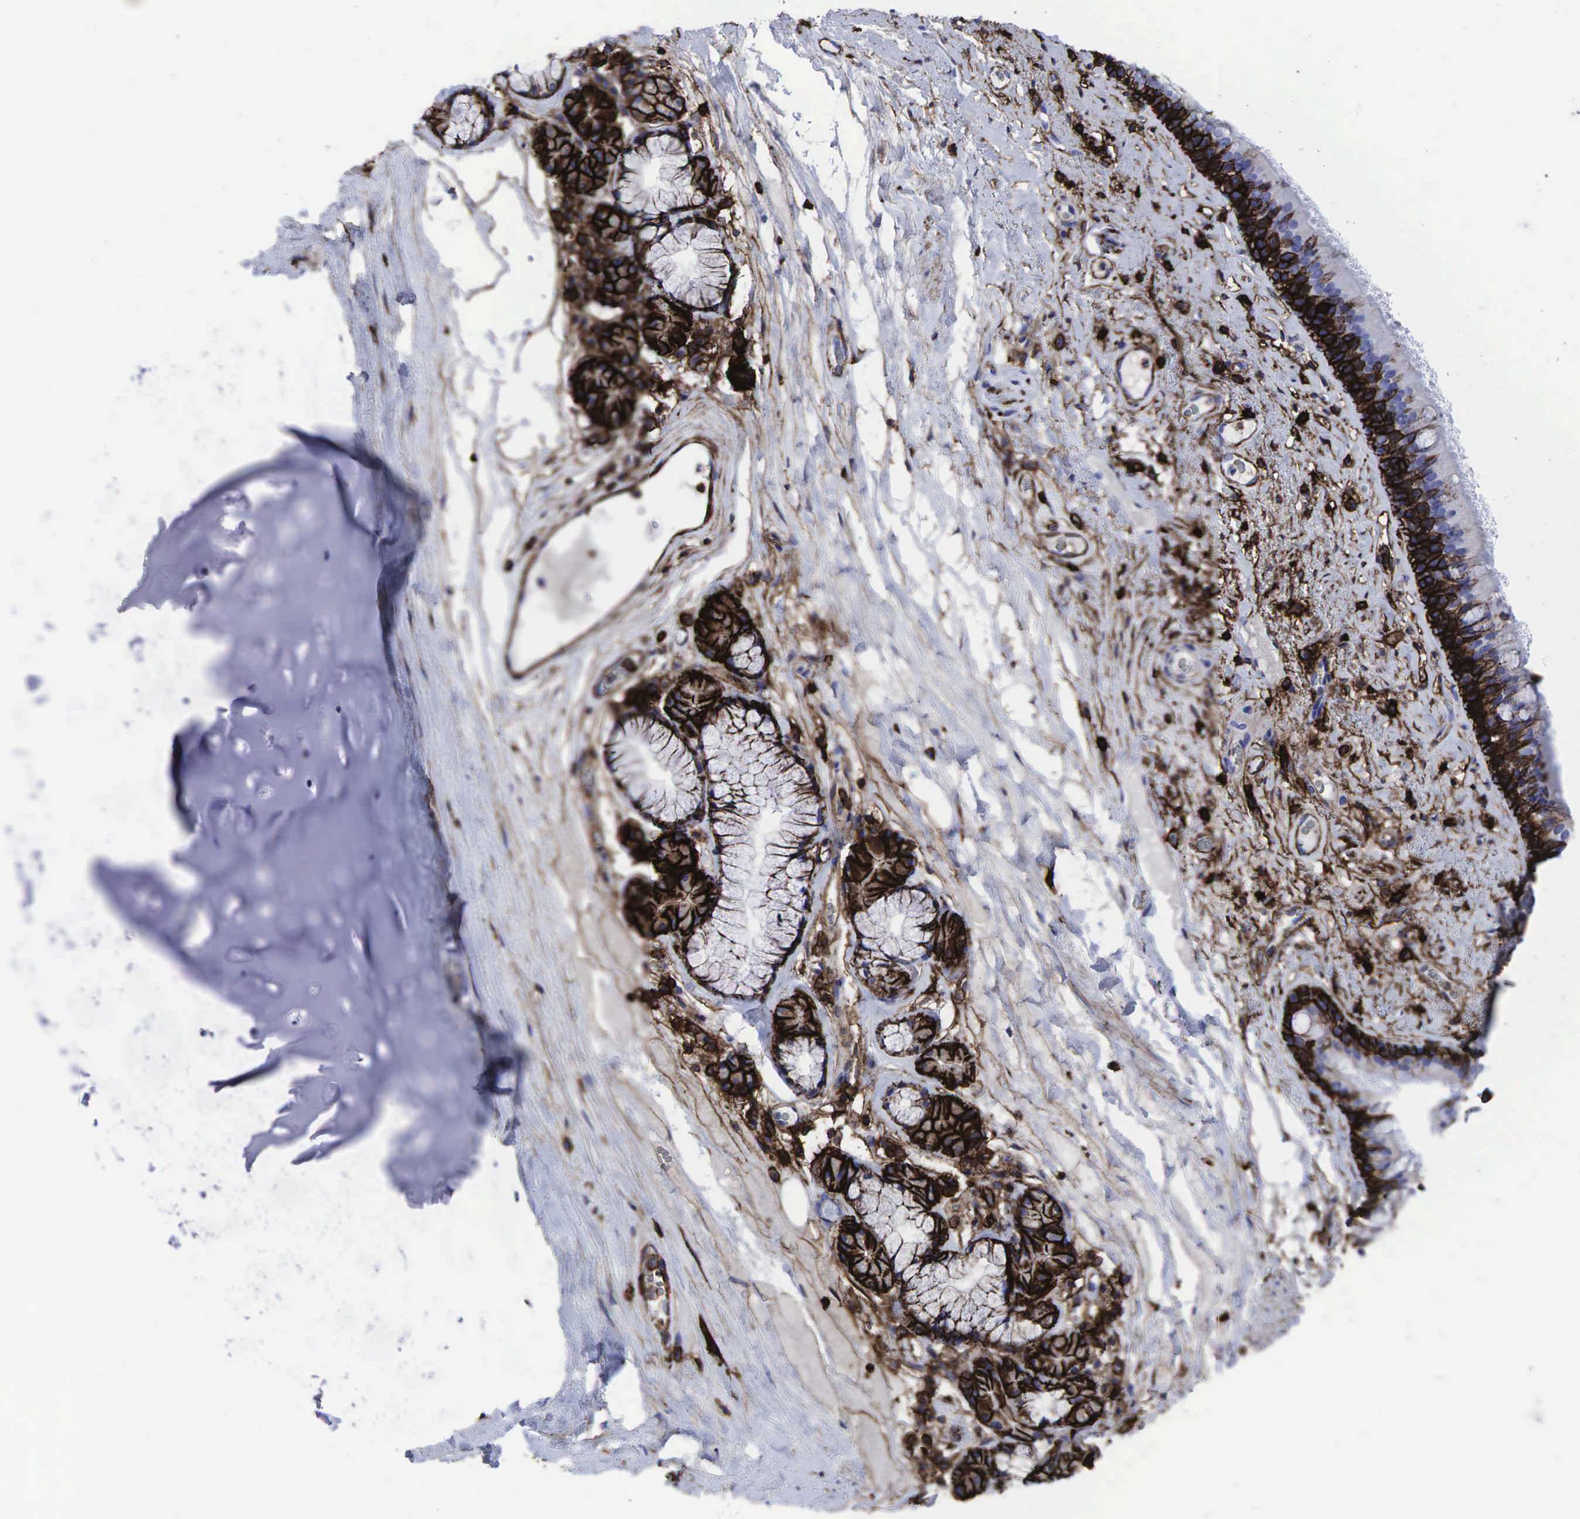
{"staining": {"intensity": "strong", "quantity": "25%-75%", "location": "cytoplasmic/membranous"}, "tissue": "bronchus", "cell_type": "Respiratory epithelial cells", "image_type": "normal", "snomed": [{"axis": "morphology", "description": "Normal tissue, NOS"}, {"axis": "topography", "description": "Cartilage tissue"}], "caption": "Unremarkable bronchus was stained to show a protein in brown. There is high levels of strong cytoplasmic/membranous staining in about 25%-75% of respiratory epithelial cells. The staining was performed using DAB to visualize the protein expression in brown, while the nuclei were stained in blue with hematoxylin (Magnification: 20x).", "gene": "CD44", "patient": {"sex": "female", "age": 63}}